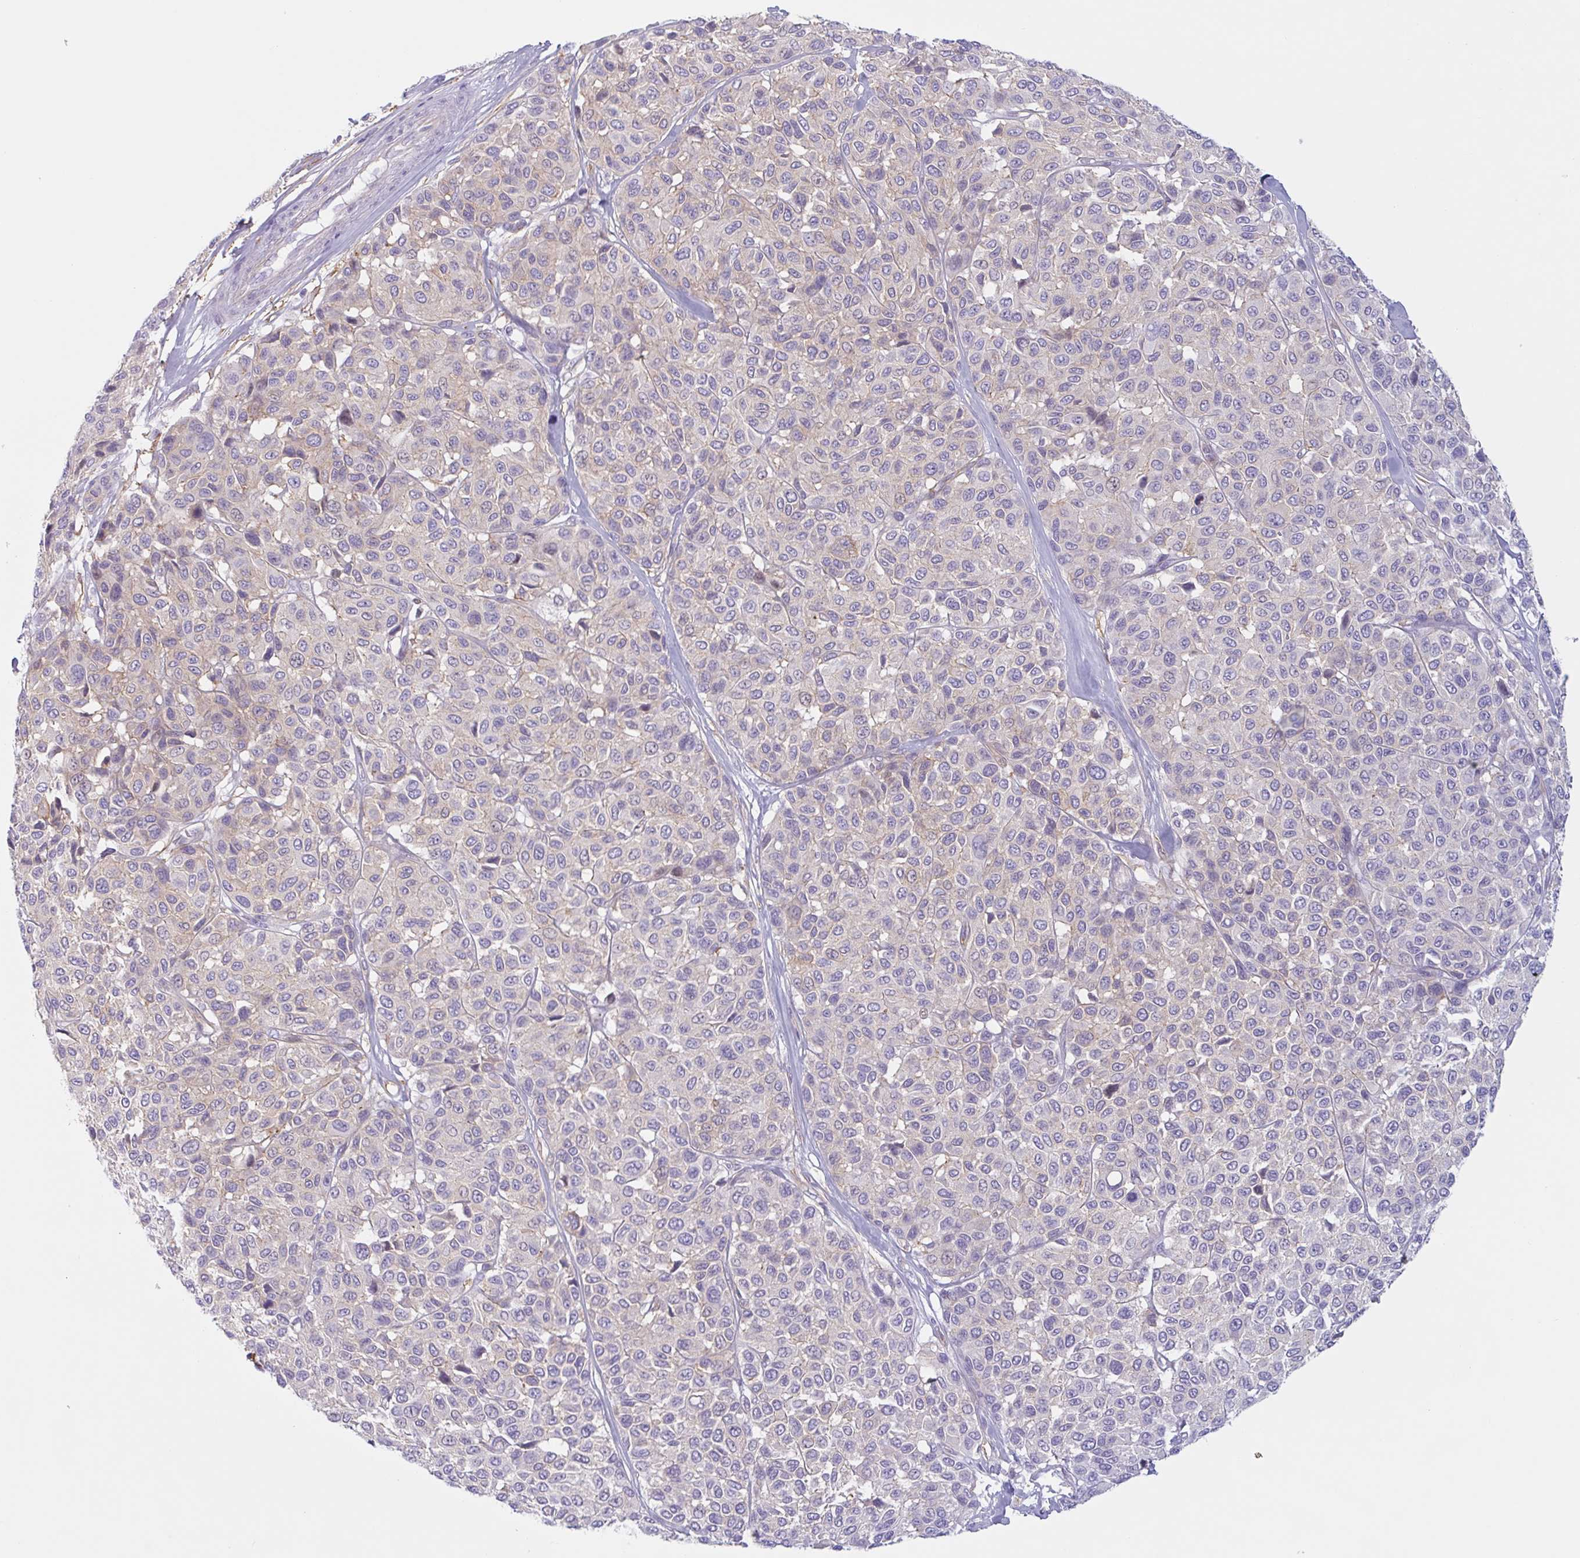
{"staining": {"intensity": "negative", "quantity": "none", "location": "none"}, "tissue": "melanoma", "cell_type": "Tumor cells", "image_type": "cancer", "snomed": [{"axis": "morphology", "description": "Malignant melanoma, NOS"}, {"axis": "topography", "description": "Skin"}], "caption": "Histopathology image shows no significant protein positivity in tumor cells of melanoma.", "gene": "MYH10", "patient": {"sex": "female", "age": 66}}